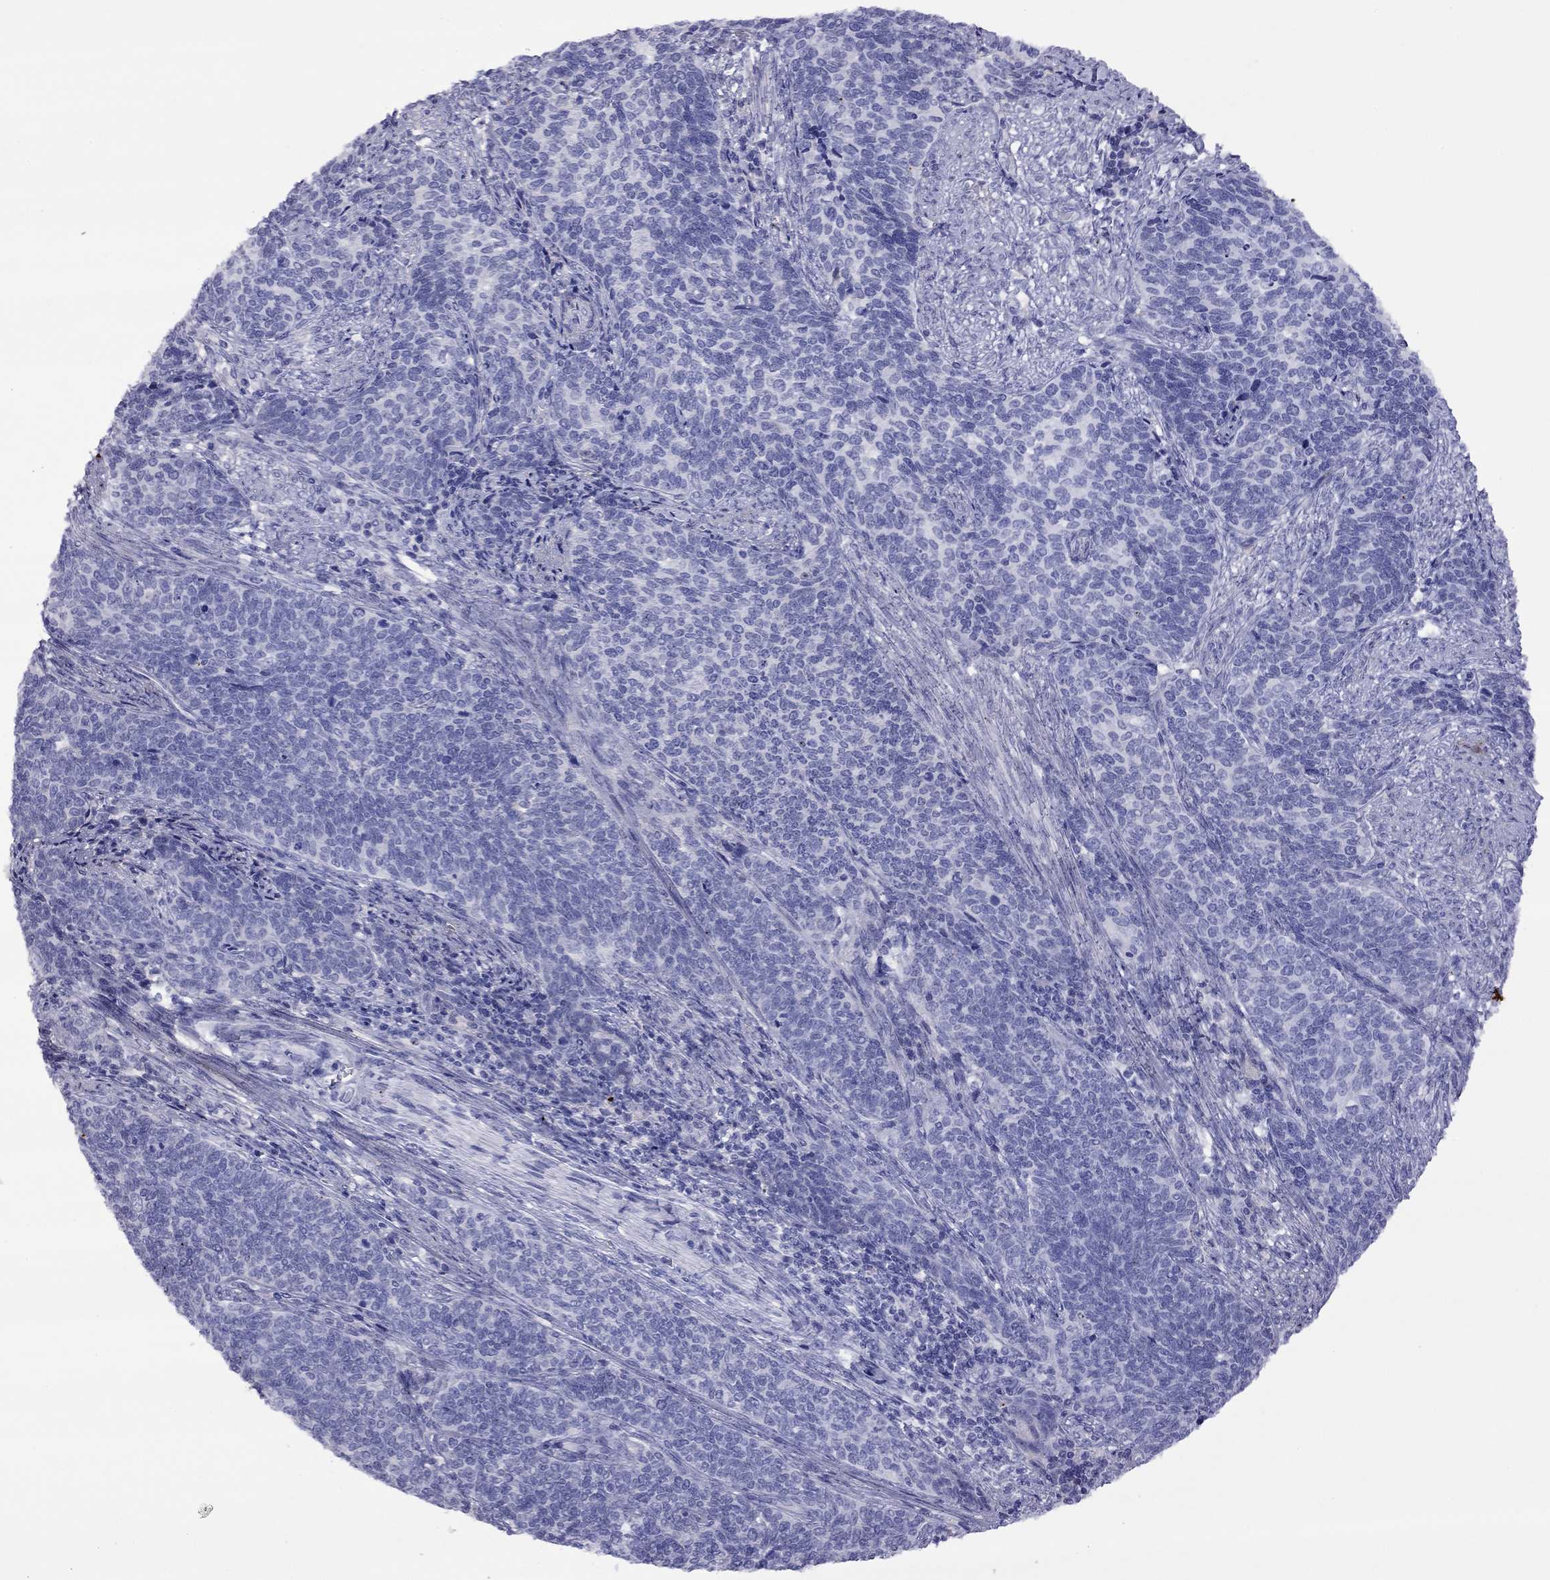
{"staining": {"intensity": "negative", "quantity": "none", "location": "none"}, "tissue": "cervical cancer", "cell_type": "Tumor cells", "image_type": "cancer", "snomed": [{"axis": "morphology", "description": "Squamous cell carcinoma, NOS"}, {"axis": "topography", "description": "Cervix"}], "caption": "Immunohistochemistry photomicrograph of neoplastic tissue: human cervical squamous cell carcinoma stained with DAB displays no significant protein expression in tumor cells.", "gene": "SLC30A8", "patient": {"sex": "female", "age": 39}}